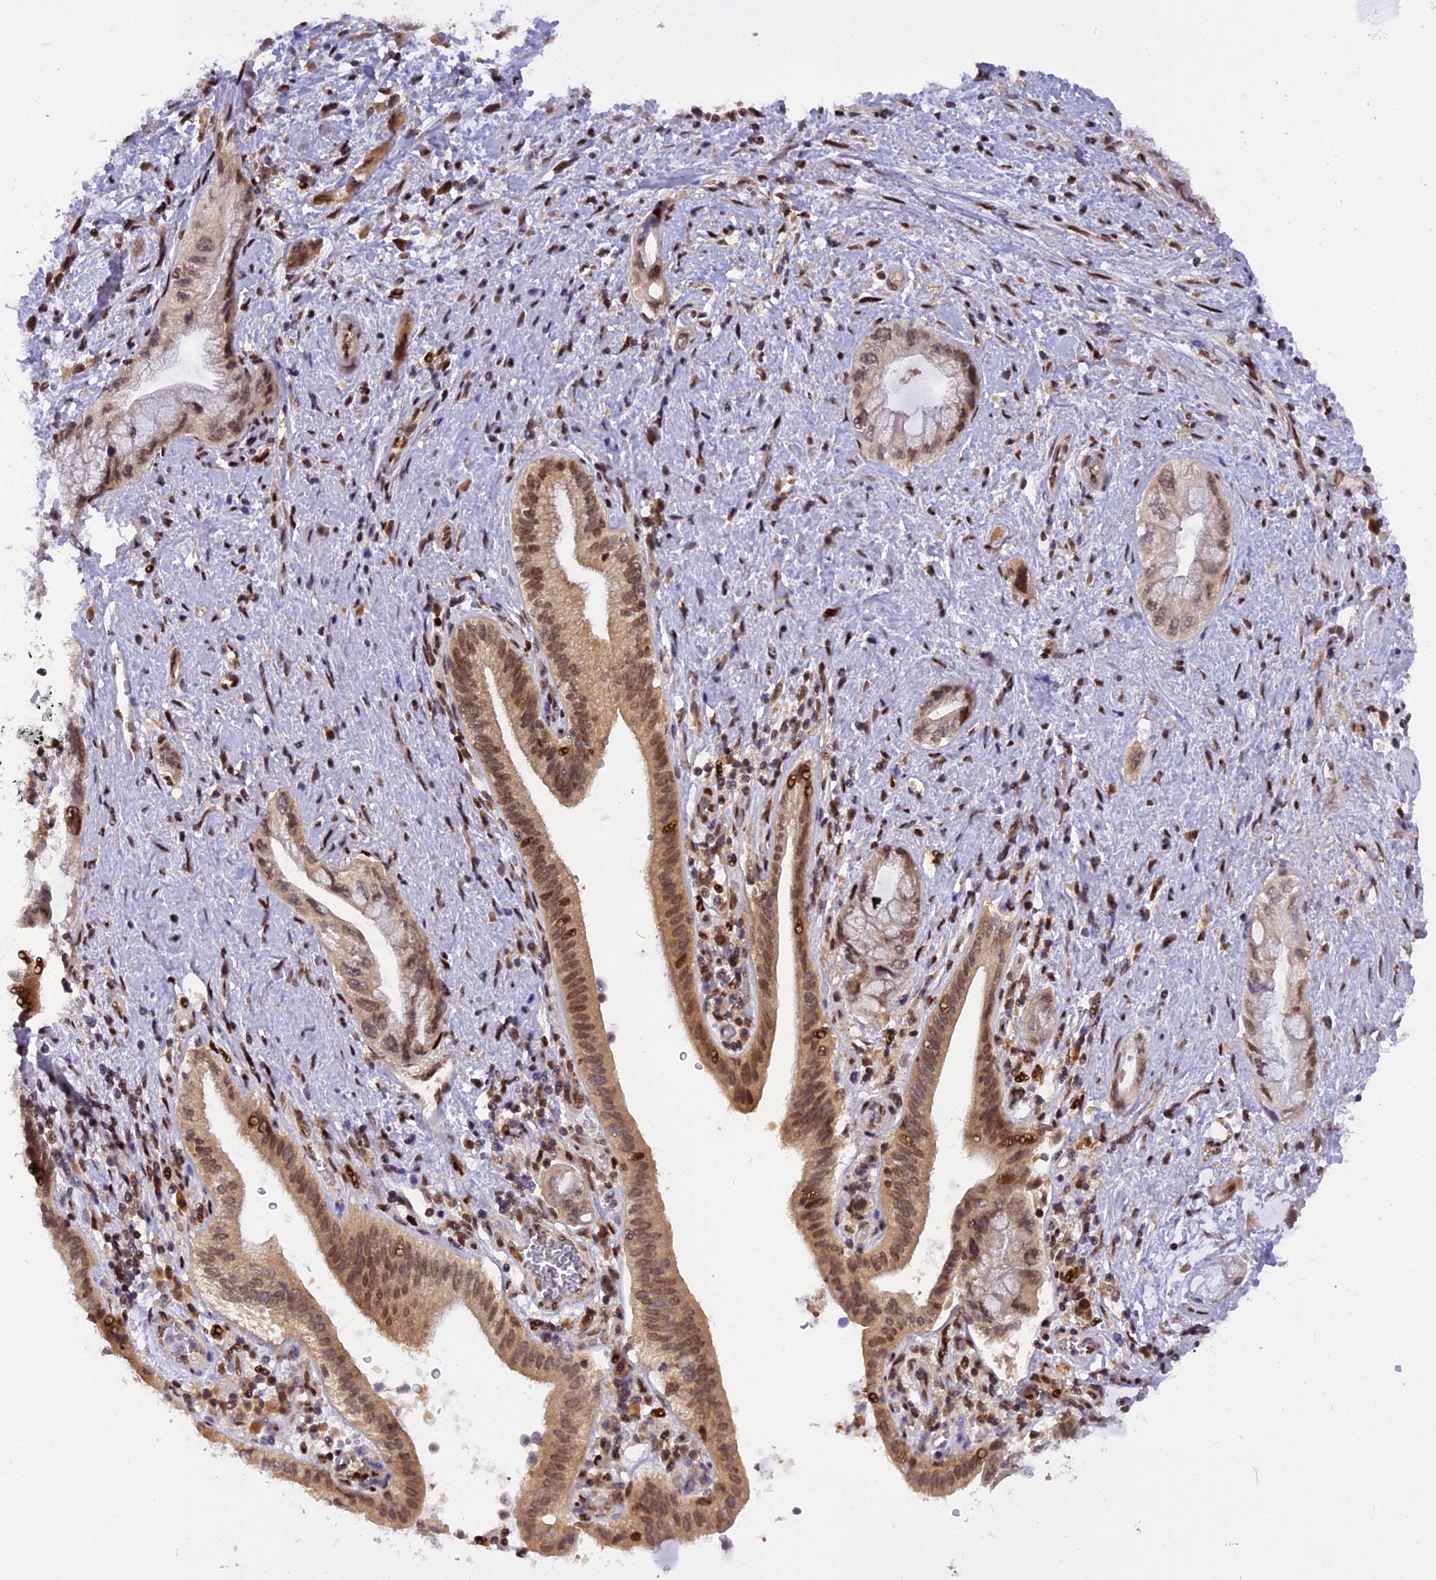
{"staining": {"intensity": "moderate", "quantity": ">75%", "location": "cytoplasmic/membranous,nuclear"}, "tissue": "pancreatic cancer", "cell_type": "Tumor cells", "image_type": "cancer", "snomed": [{"axis": "morphology", "description": "Adenocarcinoma, NOS"}, {"axis": "topography", "description": "Pancreas"}], "caption": "This histopathology image exhibits immunohistochemistry staining of pancreatic cancer (adenocarcinoma), with medium moderate cytoplasmic/membranous and nuclear positivity in about >75% of tumor cells.", "gene": "RABGGTA", "patient": {"sex": "female", "age": 73}}